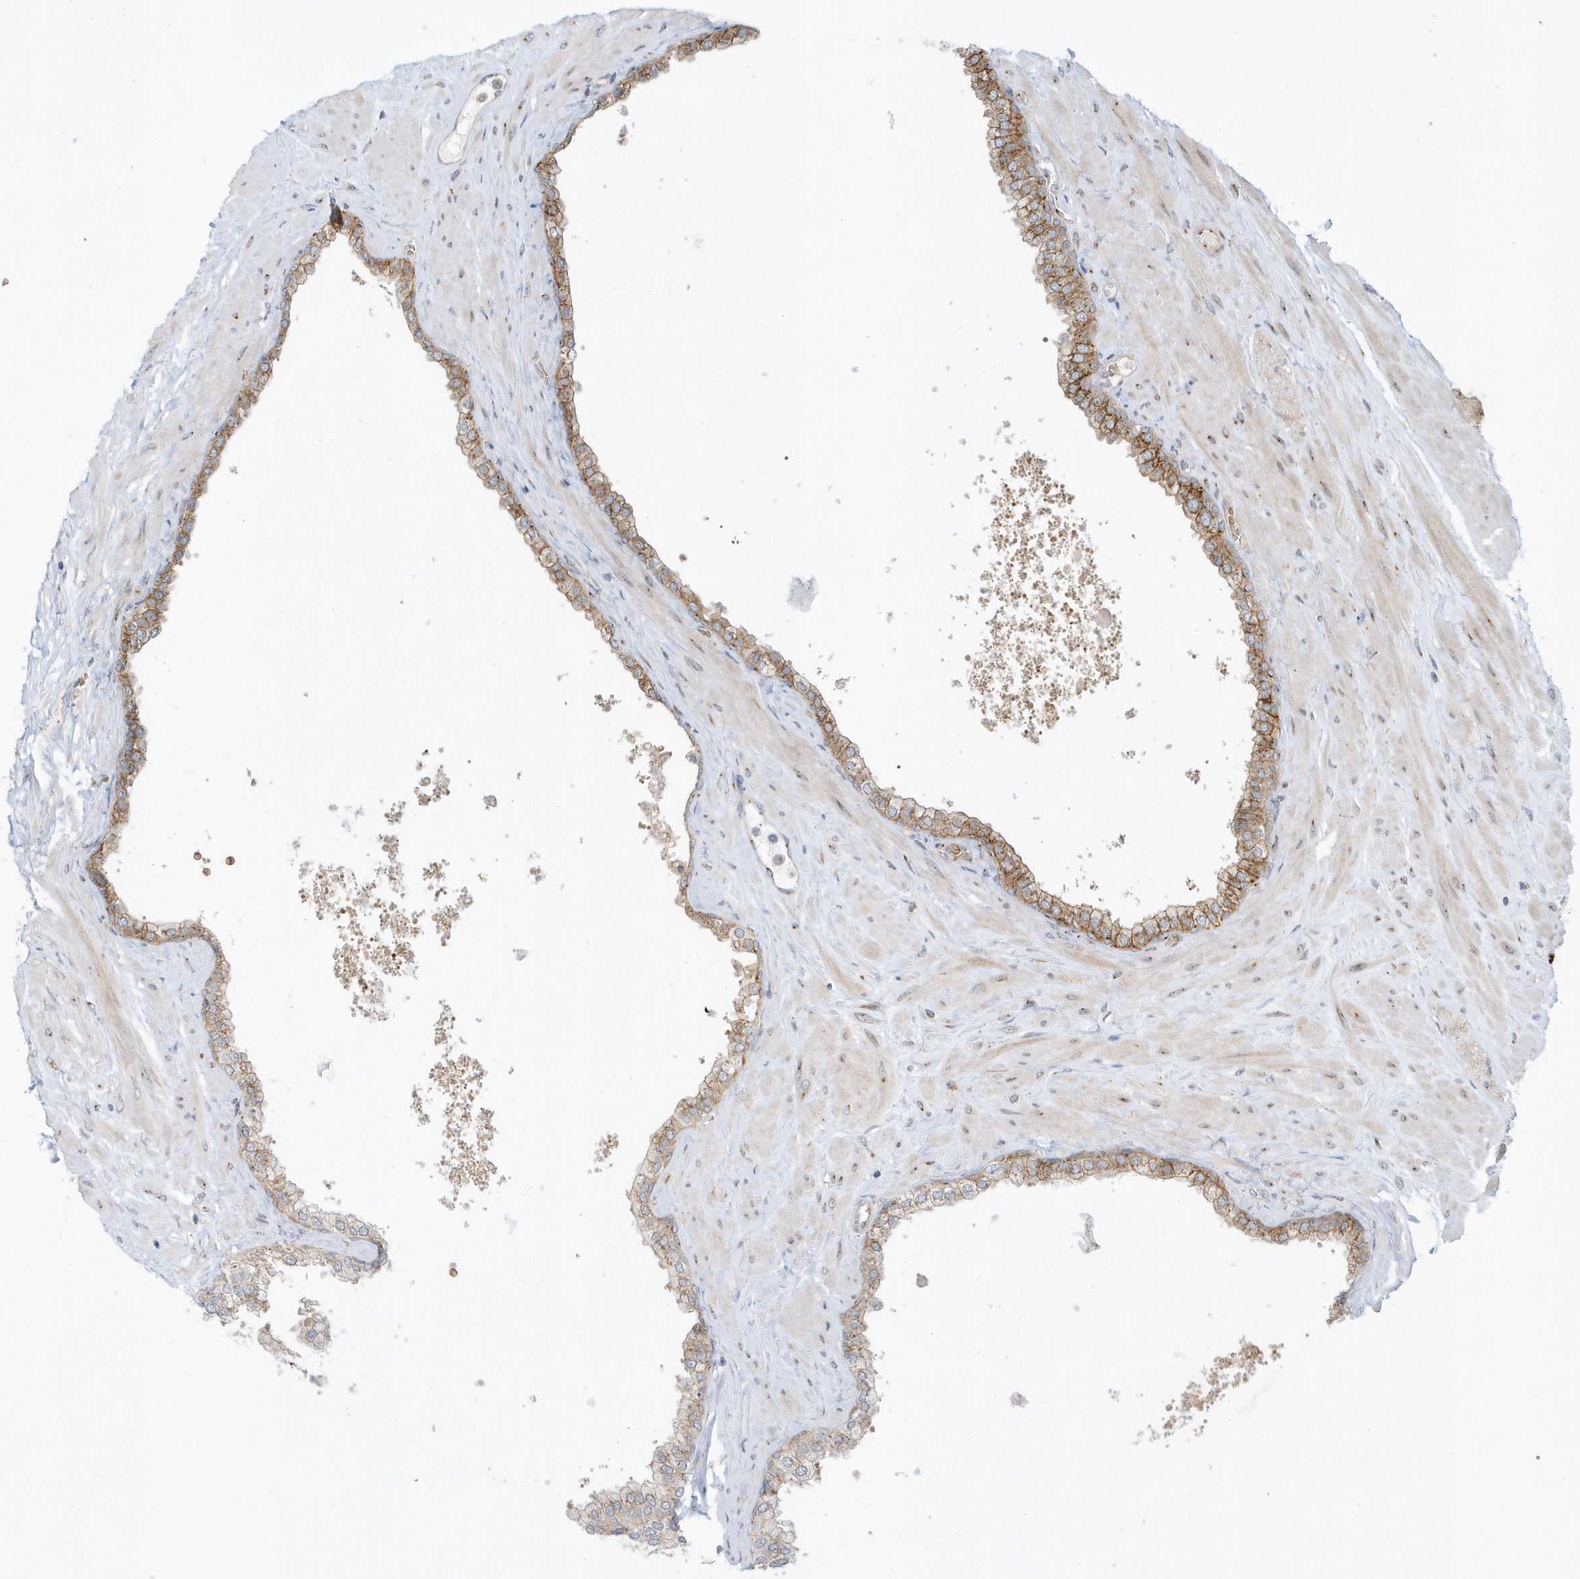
{"staining": {"intensity": "strong", "quantity": ">75%", "location": "cytoplasmic/membranous"}, "tissue": "prostate", "cell_type": "Glandular cells", "image_type": "normal", "snomed": [{"axis": "morphology", "description": "Normal tissue, NOS"}, {"axis": "morphology", "description": "Urothelial carcinoma, Low grade"}, {"axis": "topography", "description": "Urinary bladder"}, {"axis": "topography", "description": "Prostate"}], "caption": "IHC photomicrograph of benign human prostate stained for a protein (brown), which shows high levels of strong cytoplasmic/membranous expression in about >75% of glandular cells.", "gene": "RPP40", "patient": {"sex": "male", "age": 60}}